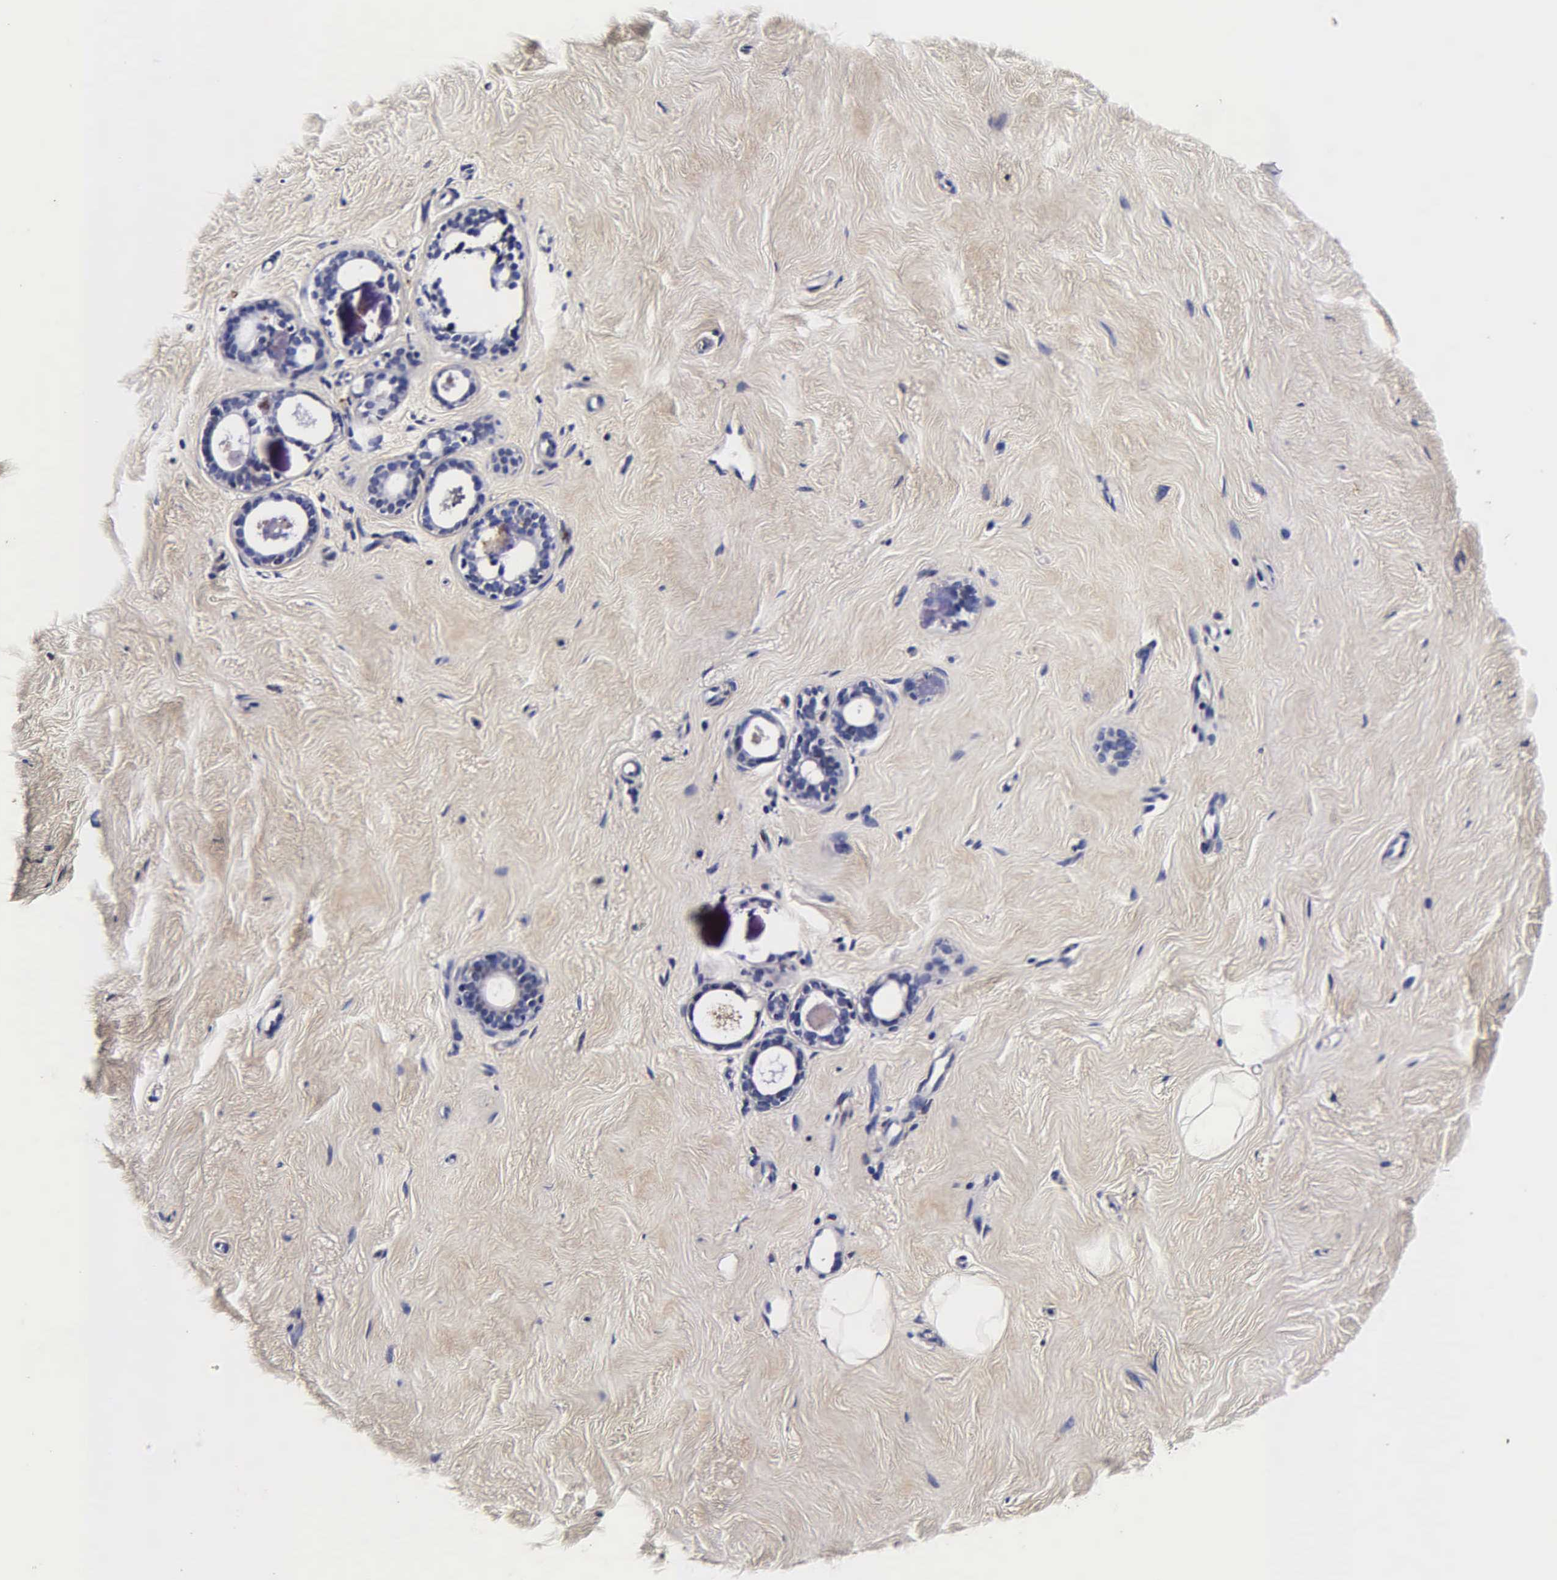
{"staining": {"intensity": "moderate", "quantity": "<25%", "location": "cytoplasmic/membranous"}, "tissue": "breast", "cell_type": "Glandular cells", "image_type": "normal", "snomed": [{"axis": "morphology", "description": "Normal tissue, NOS"}, {"axis": "topography", "description": "Breast"}], "caption": "The histopathology image displays staining of unremarkable breast, revealing moderate cytoplasmic/membranous protein expression (brown color) within glandular cells.", "gene": "CST3", "patient": {"sex": "female", "age": 54}}